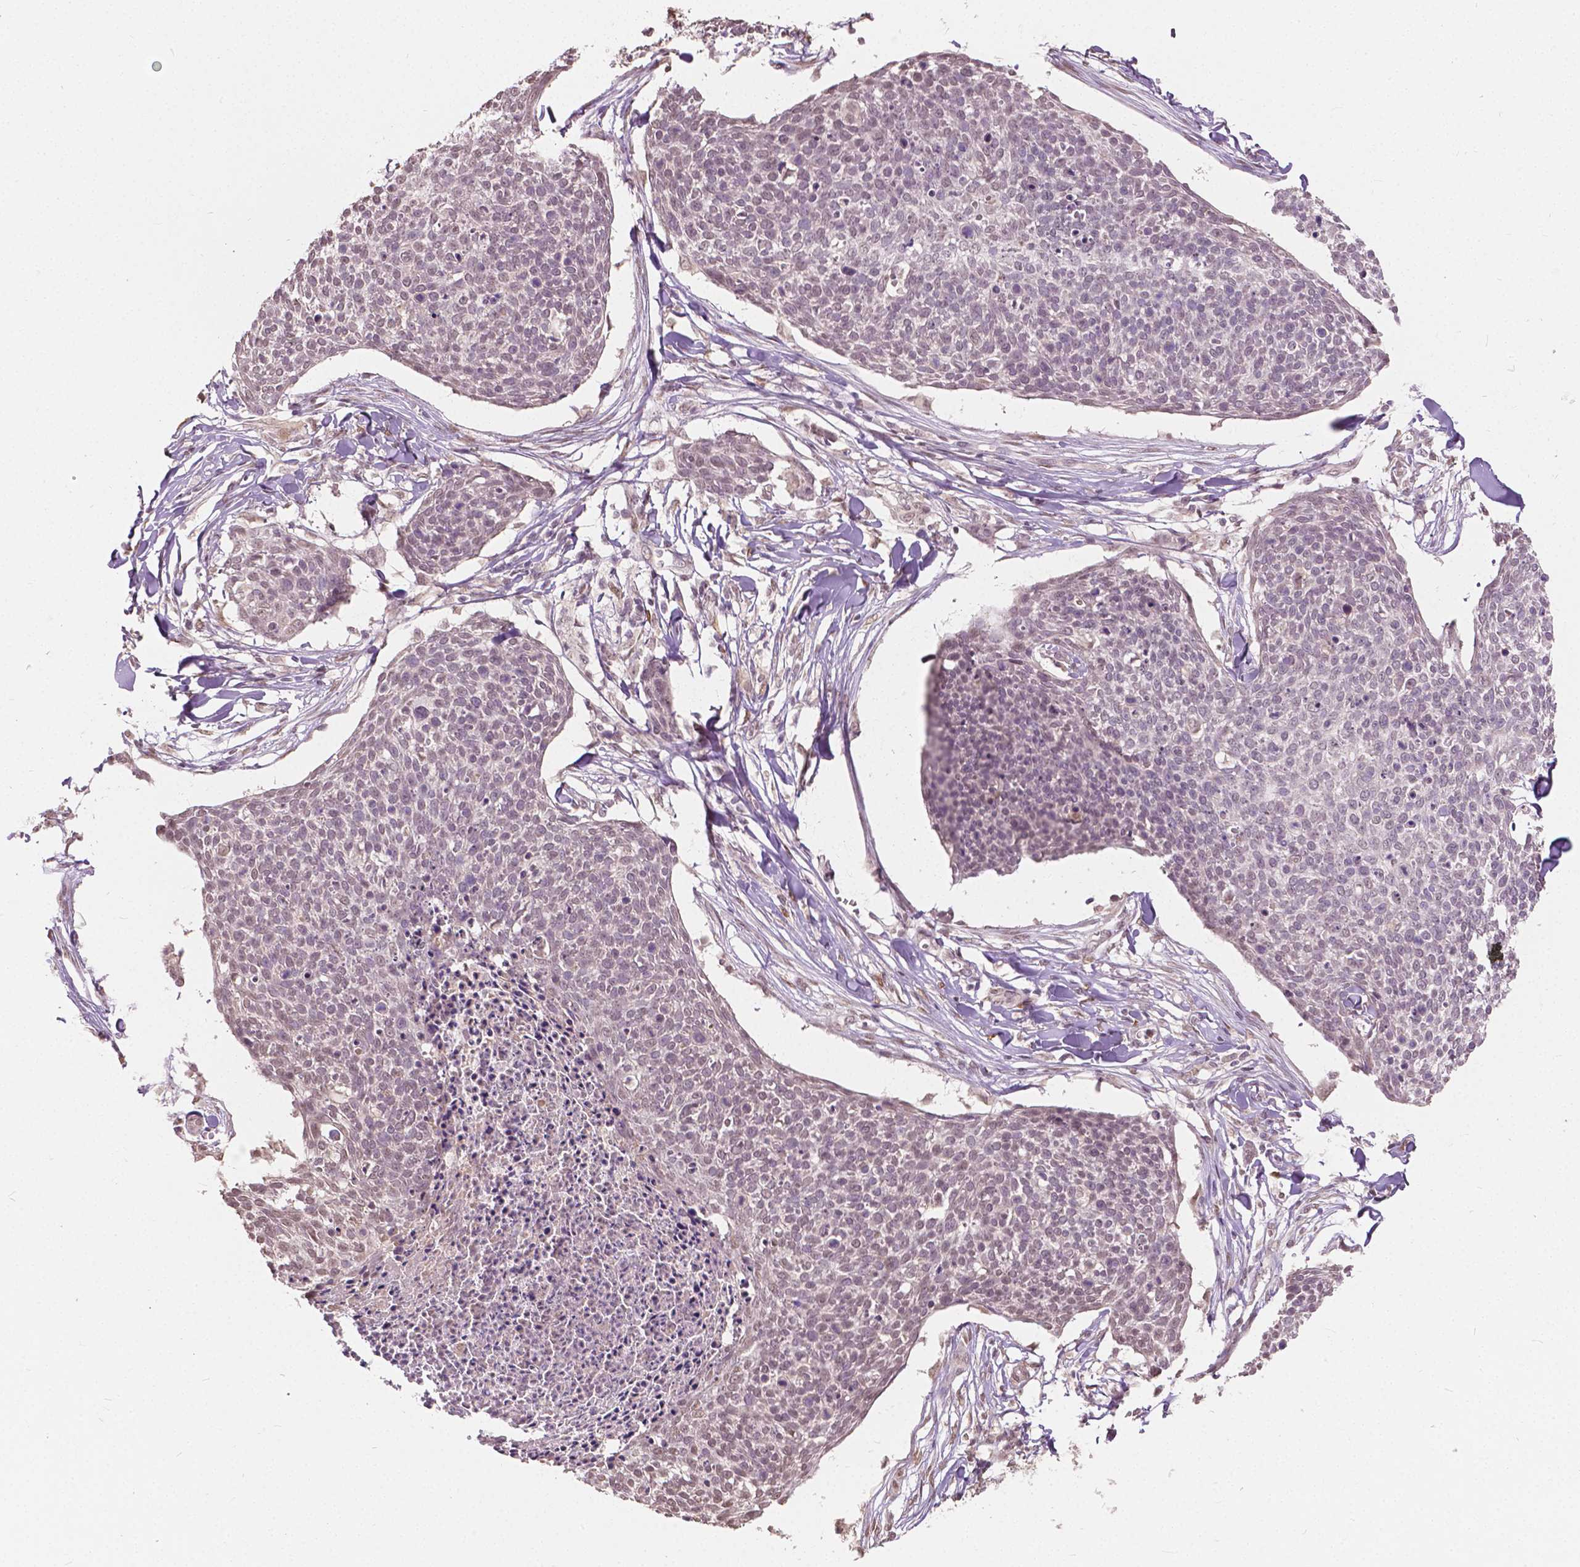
{"staining": {"intensity": "weak", "quantity": ">75%", "location": "nuclear"}, "tissue": "skin cancer", "cell_type": "Tumor cells", "image_type": "cancer", "snomed": [{"axis": "morphology", "description": "Squamous cell carcinoma, NOS"}, {"axis": "topography", "description": "Skin"}, {"axis": "topography", "description": "Vulva"}], "caption": "Skin squamous cell carcinoma tissue exhibits weak nuclear staining in about >75% of tumor cells, visualized by immunohistochemistry.", "gene": "HOXA10", "patient": {"sex": "female", "age": 75}}